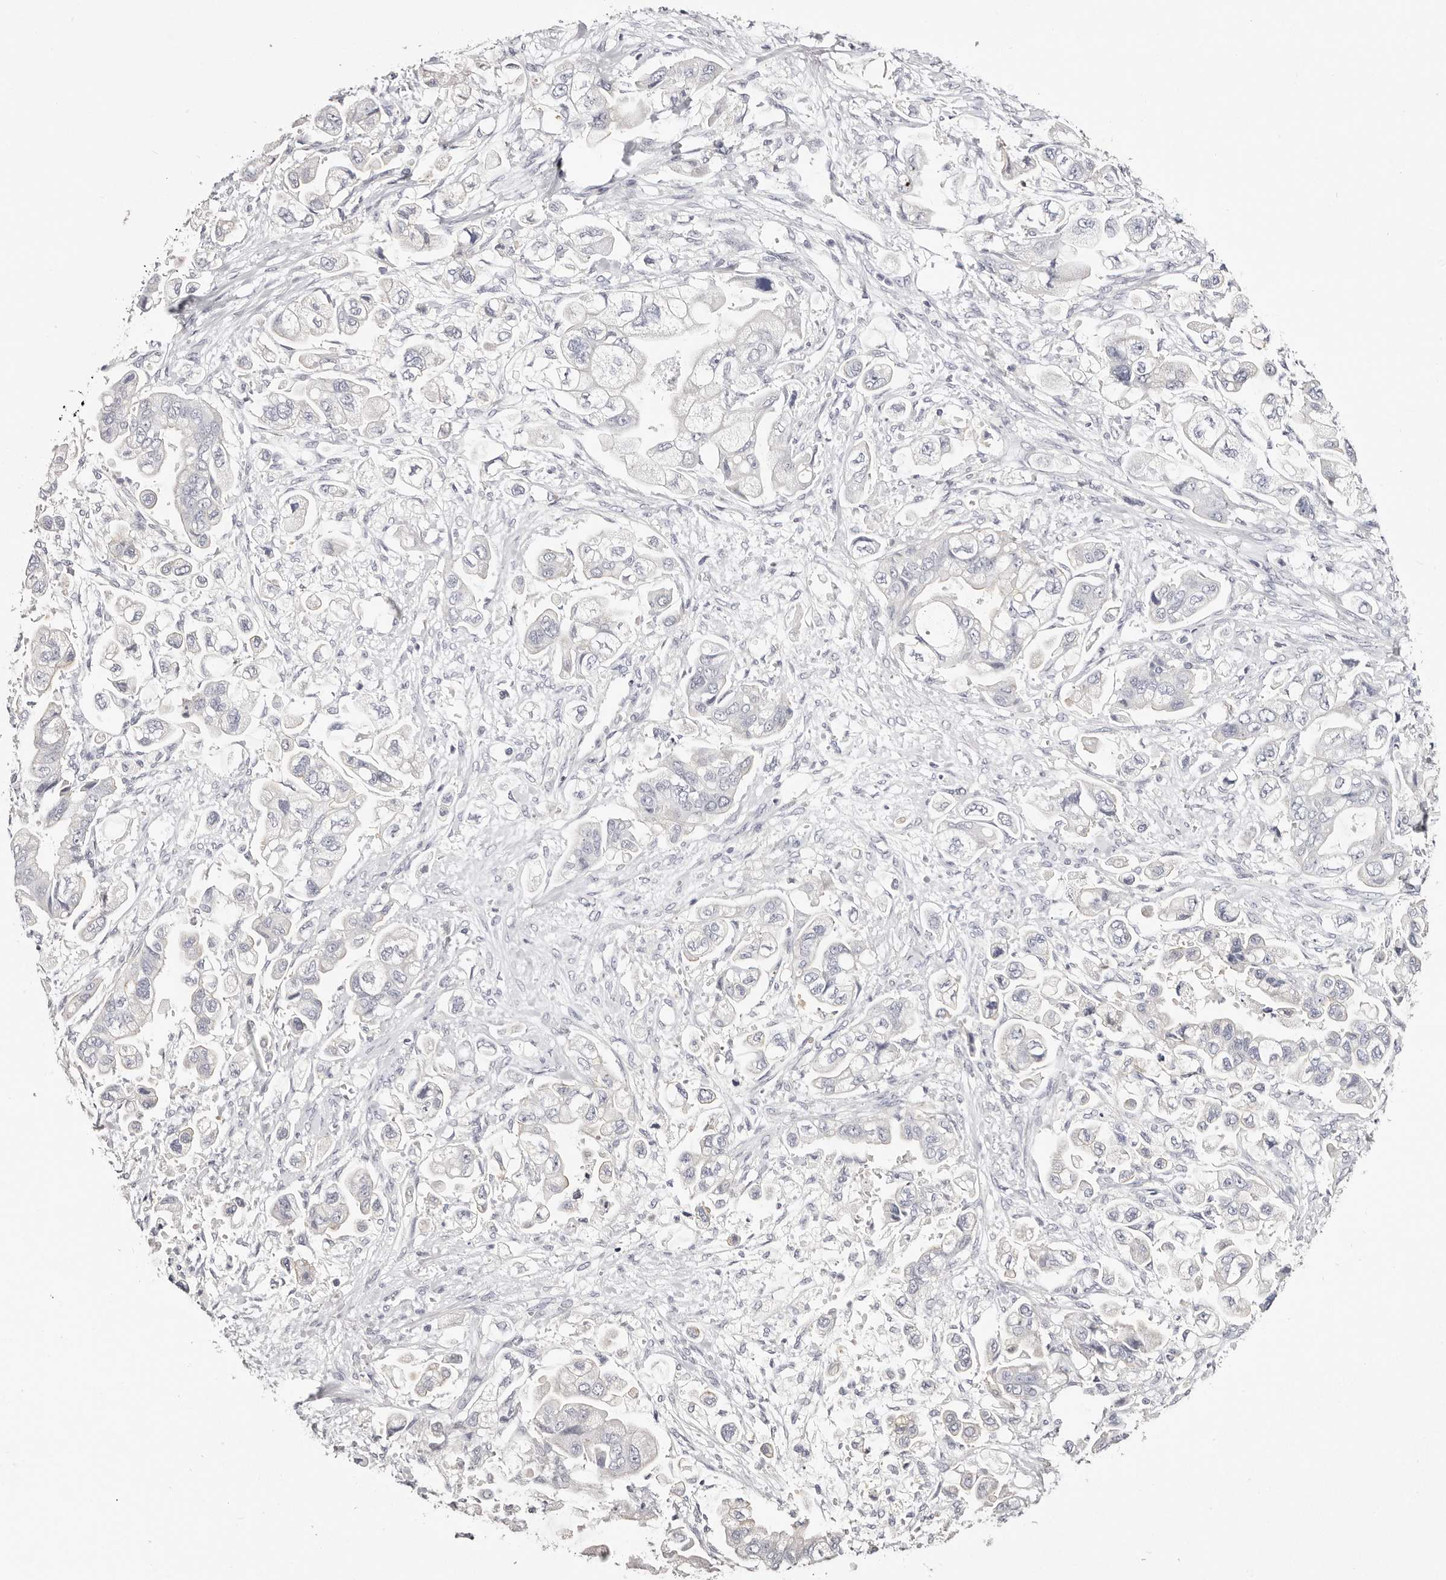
{"staining": {"intensity": "negative", "quantity": "none", "location": "none"}, "tissue": "stomach cancer", "cell_type": "Tumor cells", "image_type": "cancer", "snomed": [{"axis": "morphology", "description": "Adenocarcinoma, NOS"}, {"axis": "topography", "description": "Stomach"}], "caption": "Immunohistochemistry (IHC) photomicrograph of human adenocarcinoma (stomach) stained for a protein (brown), which displays no expression in tumor cells.", "gene": "ROM1", "patient": {"sex": "male", "age": 62}}